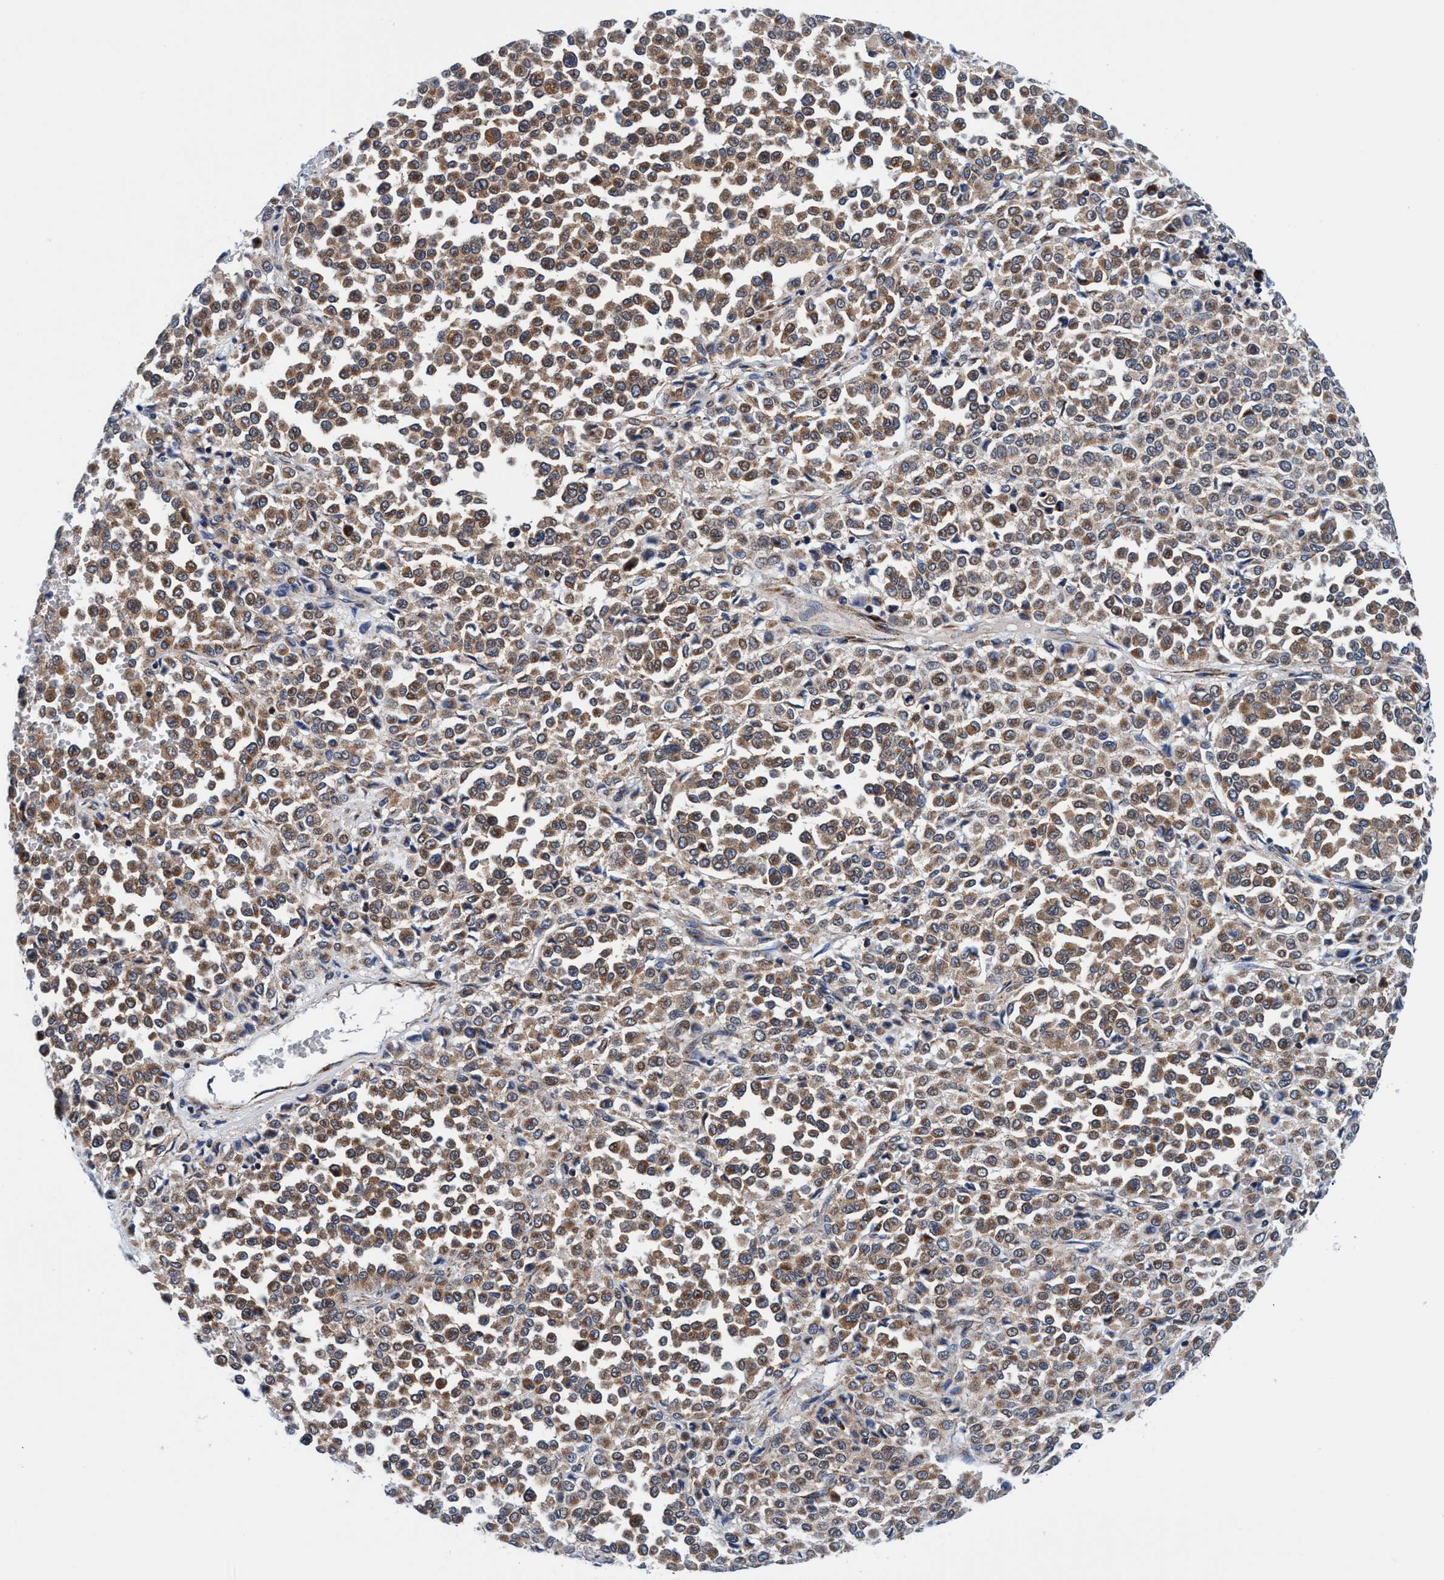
{"staining": {"intensity": "moderate", "quantity": ">75%", "location": "cytoplasmic/membranous"}, "tissue": "melanoma", "cell_type": "Tumor cells", "image_type": "cancer", "snomed": [{"axis": "morphology", "description": "Malignant melanoma, Metastatic site"}, {"axis": "topography", "description": "Pancreas"}], "caption": "Malignant melanoma (metastatic site) tissue demonstrates moderate cytoplasmic/membranous positivity in approximately >75% of tumor cells, visualized by immunohistochemistry. (Brightfield microscopy of DAB IHC at high magnification).", "gene": "AGAP2", "patient": {"sex": "female", "age": 30}}